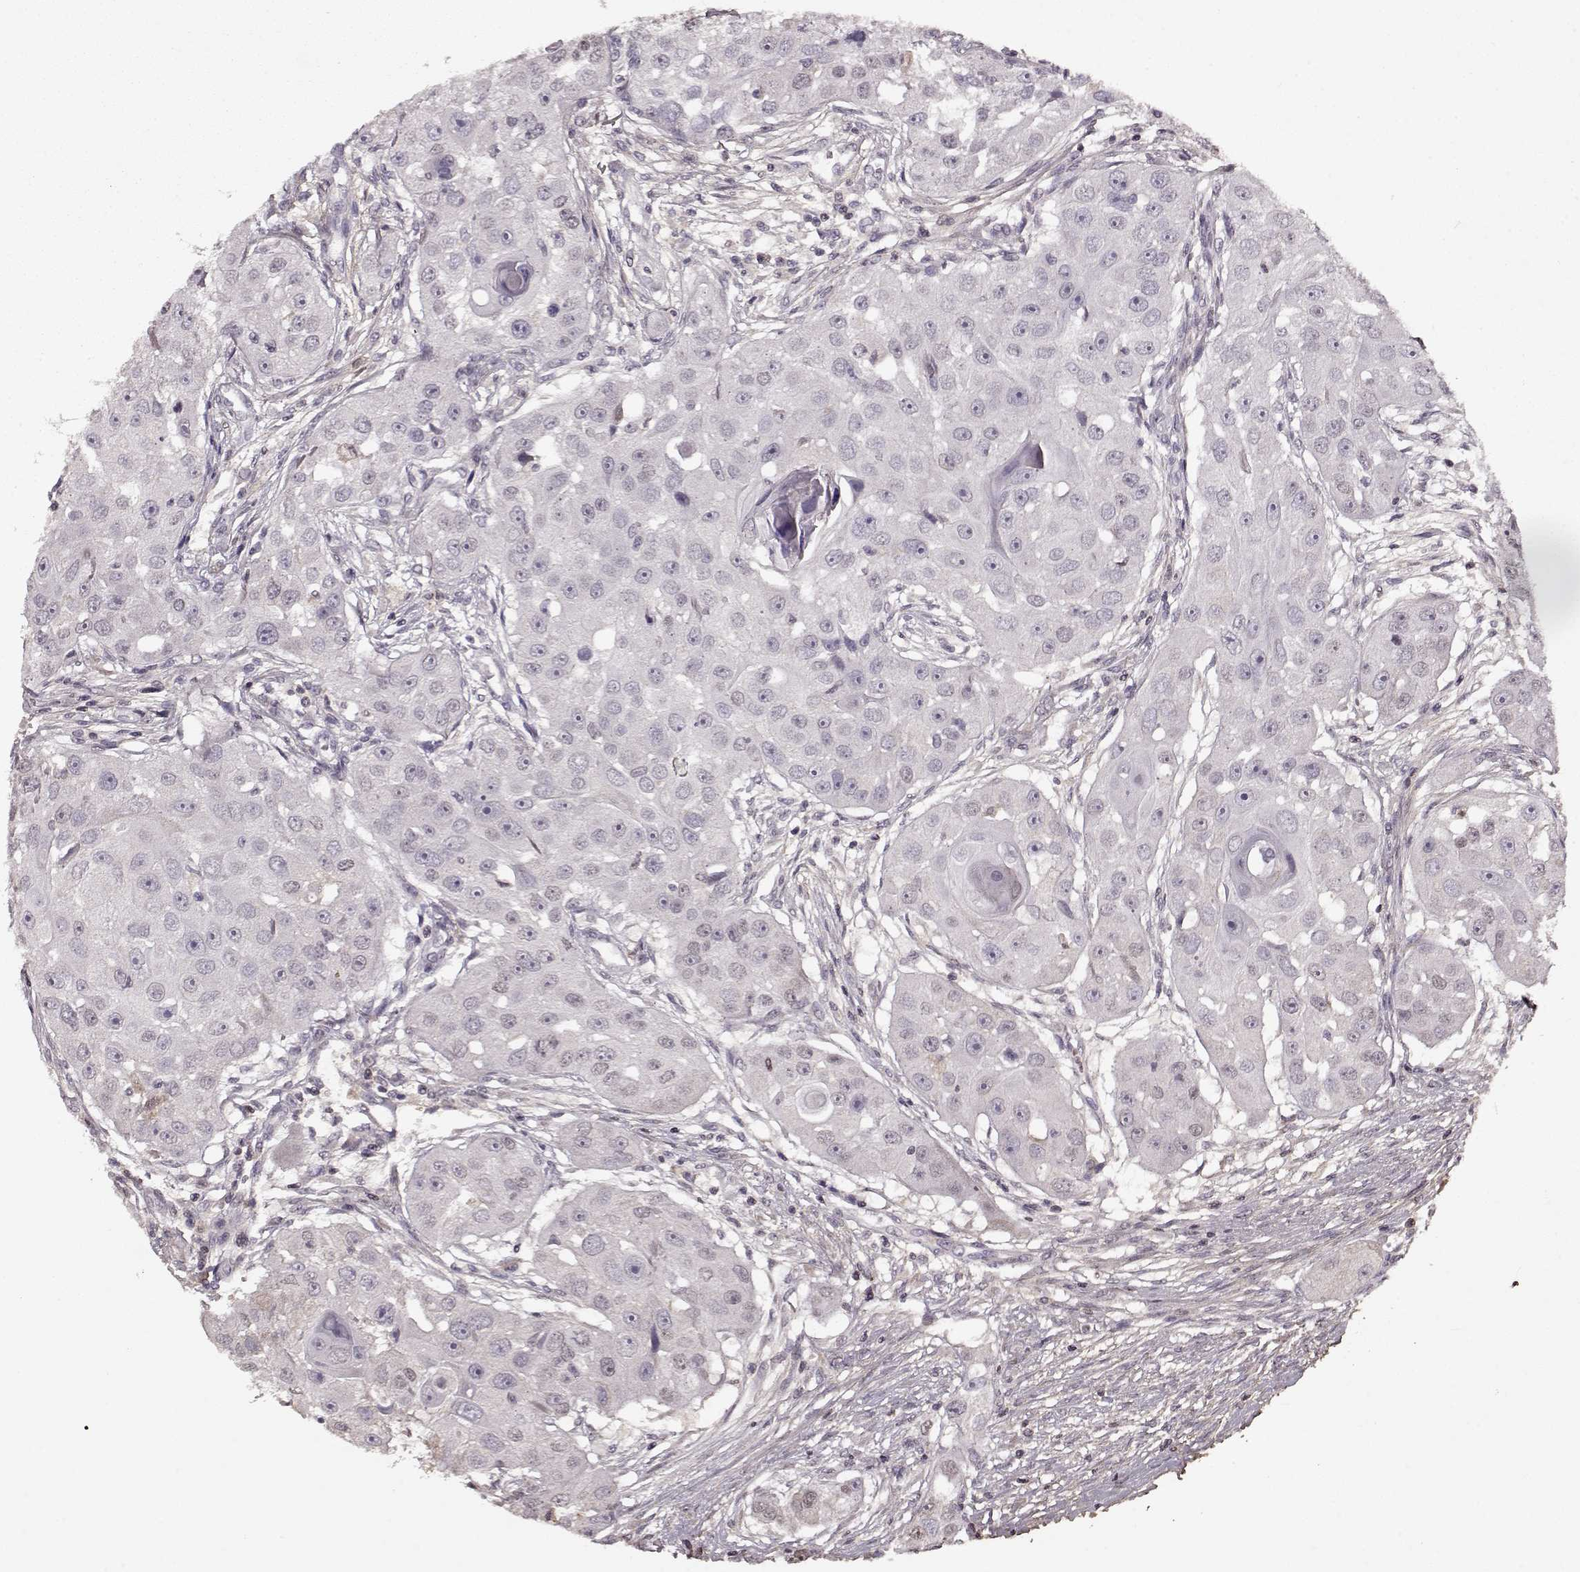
{"staining": {"intensity": "negative", "quantity": "none", "location": "none"}, "tissue": "head and neck cancer", "cell_type": "Tumor cells", "image_type": "cancer", "snomed": [{"axis": "morphology", "description": "Squamous cell carcinoma, NOS"}, {"axis": "topography", "description": "Head-Neck"}], "caption": "Immunohistochemical staining of human head and neck squamous cell carcinoma shows no significant positivity in tumor cells. (DAB (3,3'-diaminobenzidine) immunohistochemistry visualized using brightfield microscopy, high magnification).", "gene": "LUM", "patient": {"sex": "male", "age": 51}}